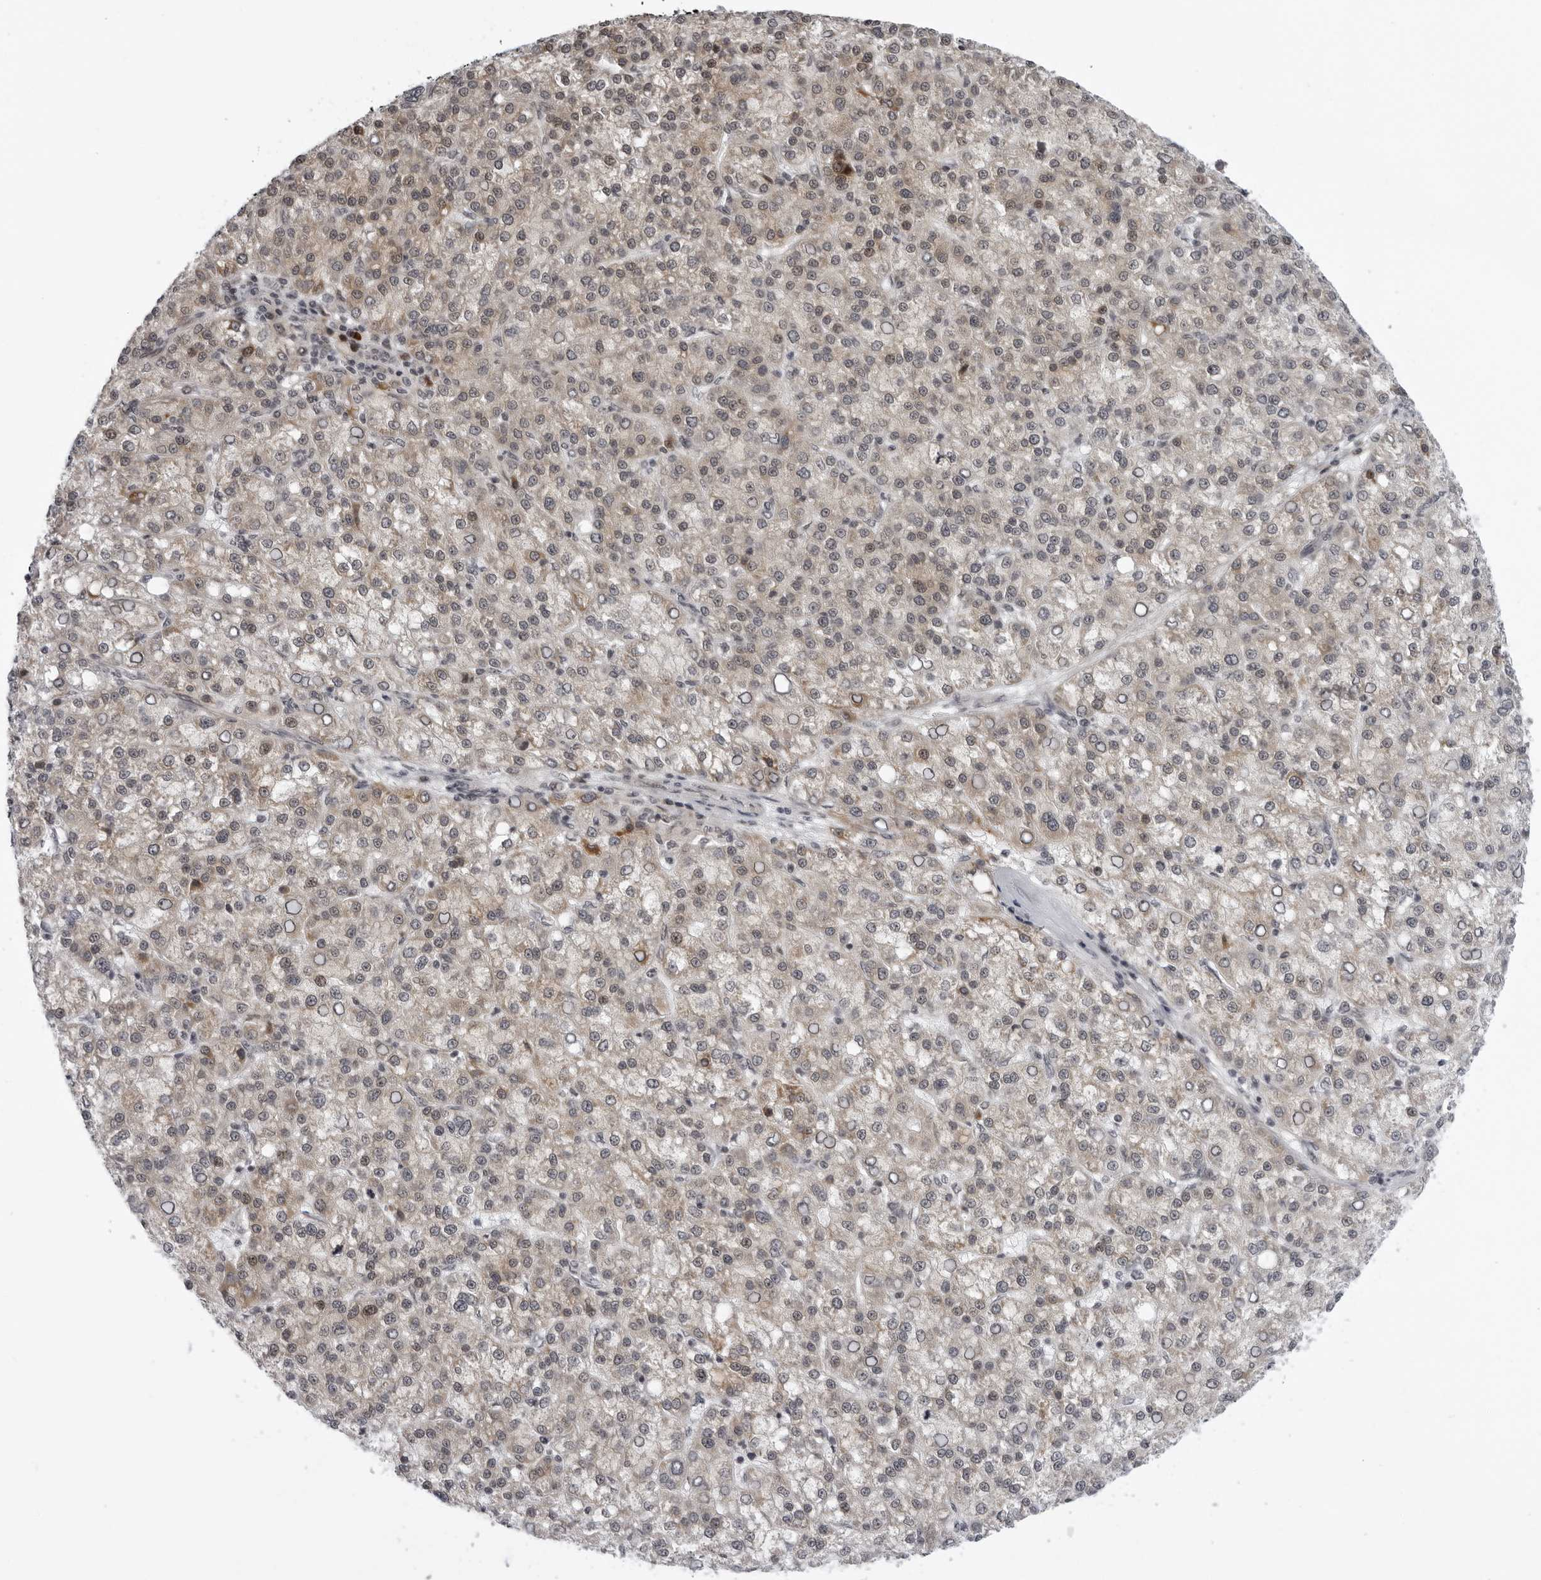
{"staining": {"intensity": "moderate", "quantity": "<25%", "location": "cytoplasmic/membranous"}, "tissue": "liver cancer", "cell_type": "Tumor cells", "image_type": "cancer", "snomed": [{"axis": "morphology", "description": "Carcinoma, Hepatocellular, NOS"}, {"axis": "topography", "description": "Liver"}], "caption": "This is a photomicrograph of IHC staining of hepatocellular carcinoma (liver), which shows moderate positivity in the cytoplasmic/membranous of tumor cells.", "gene": "GCSAML", "patient": {"sex": "female", "age": 58}}